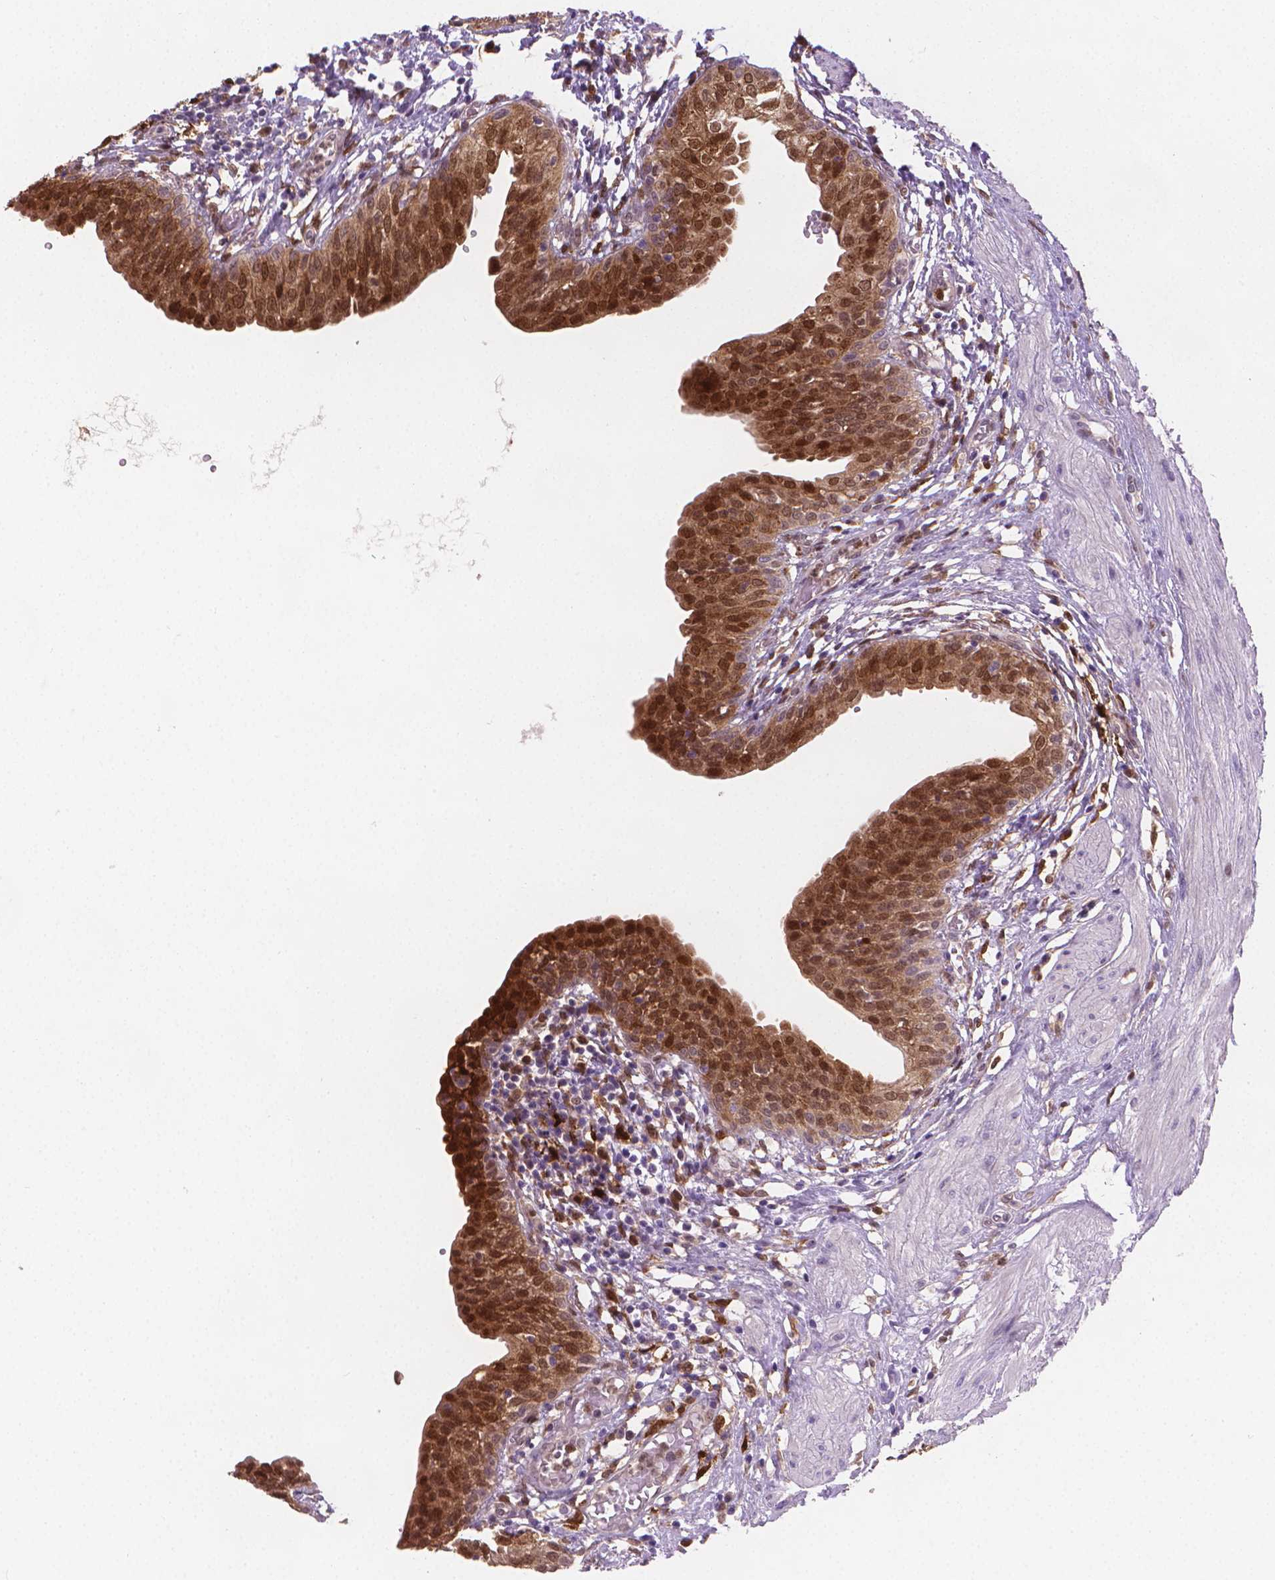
{"staining": {"intensity": "strong", "quantity": ">75%", "location": "cytoplasmic/membranous,nuclear"}, "tissue": "urinary bladder", "cell_type": "Urothelial cells", "image_type": "normal", "snomed": [{"axis": "morphology", "description": "Normal tissue, NOS"}, {"axis": "topography", "description": "Urinary bladder"}], "caption": "Strong cytoplasmic/membranous,nuclear staining is identified in approximately >75% of urothelial cells in unremarkable urinary bladder.", "gene": "TNFAIP2", "patient": {"sex": "male", "age": 55}}